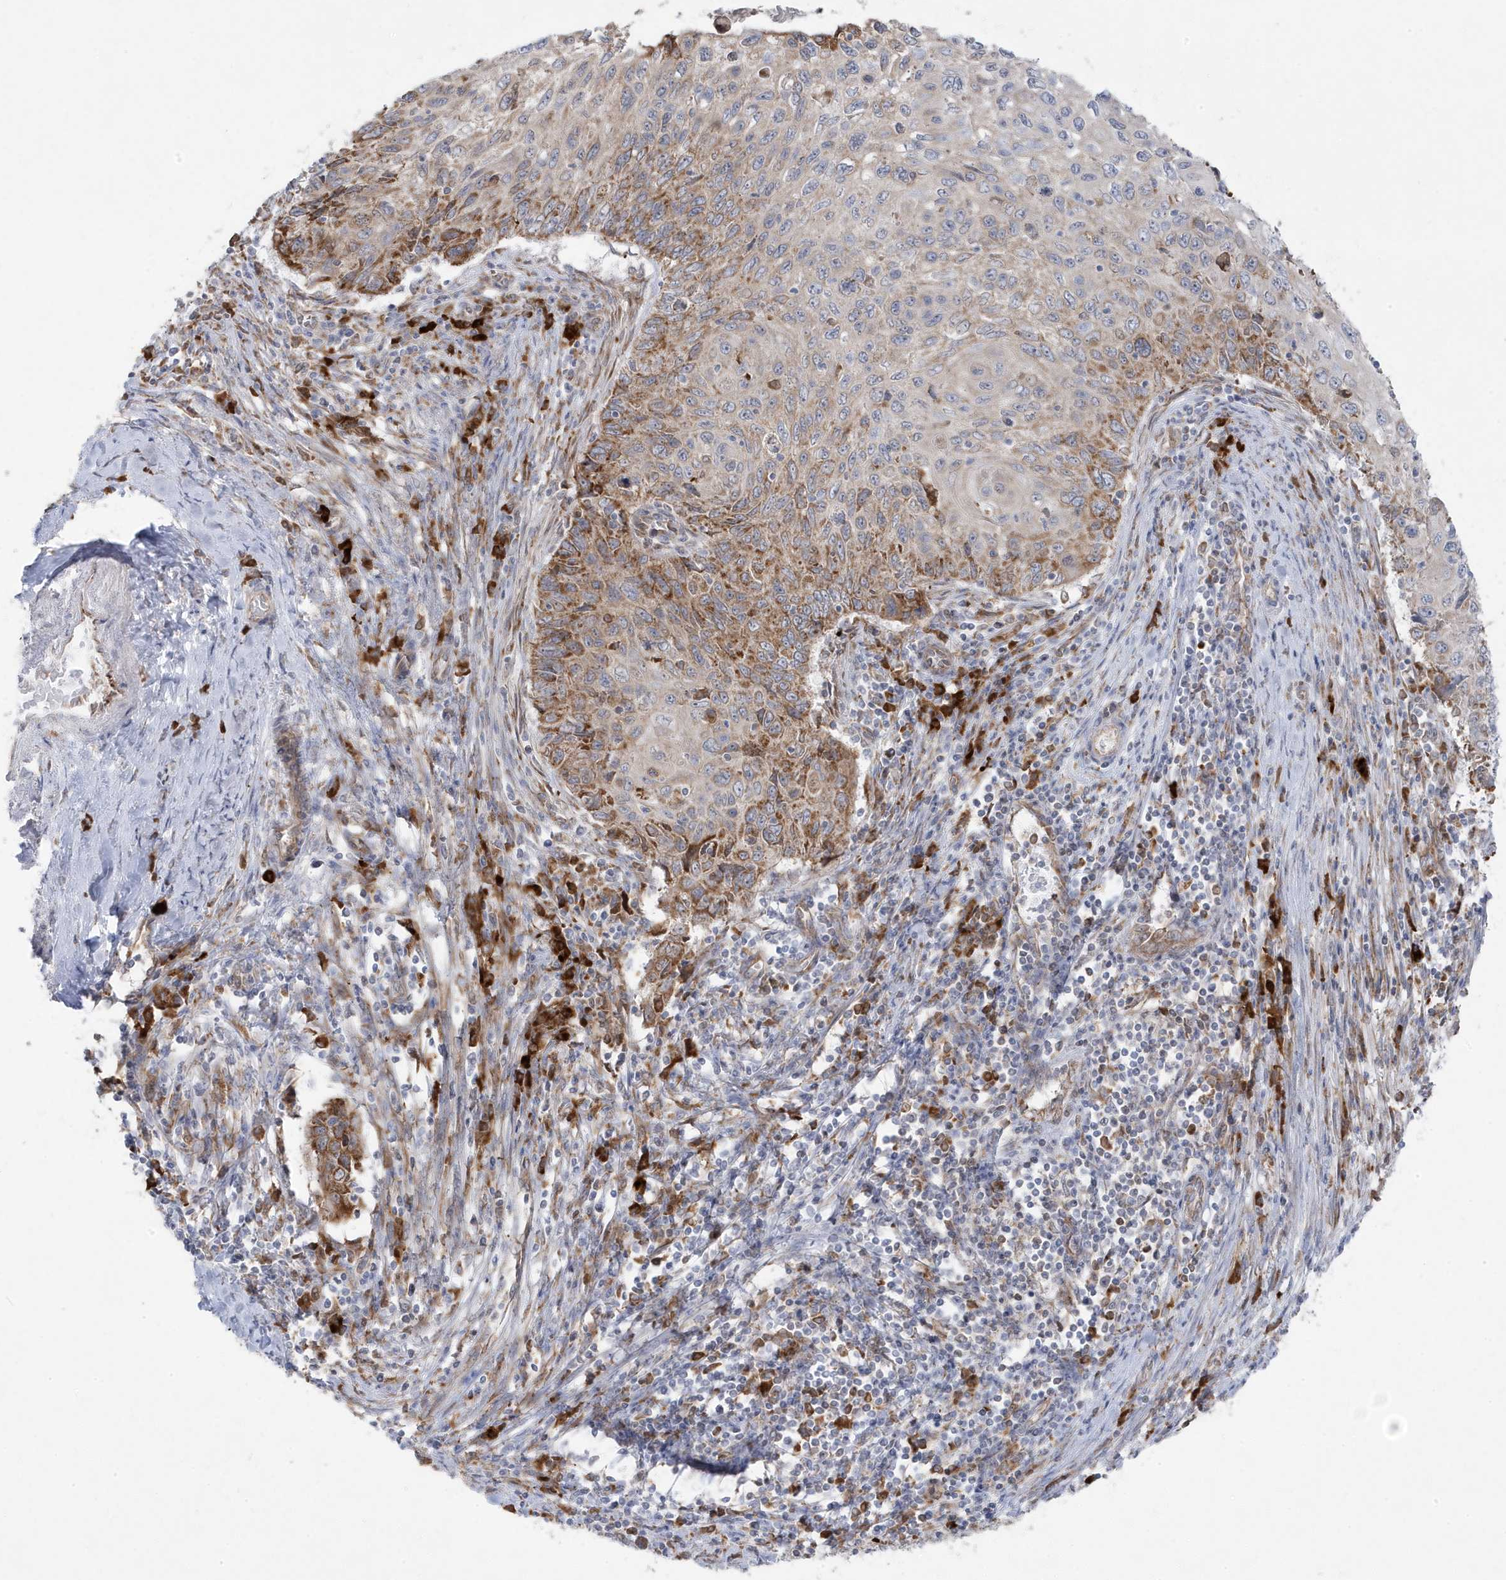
{"staining": {"intensity": "strong", "quantity": "25%-75%", "location": "cytoplasmic/membranous"}, "tissue": "cervical cancer", "cell_type": "Tumor cells", "image_type": "cancer", "snomed": [{"axis": "morphology", "description": "Squamous cell carcinoma, NOS"}, {"axis": "topography", "description": "Cervix"}], "caption": "Immunohistochemistry (IHC) (DAB (3,3'-diaminobenzidine)) staining of cervical cancer exhibits strong cytoplasmic/membranous protein positivity in about 25%-75% of tumor cells.", "gene": "ZNF654", "patient": {"sex": "female", "age": 70}}